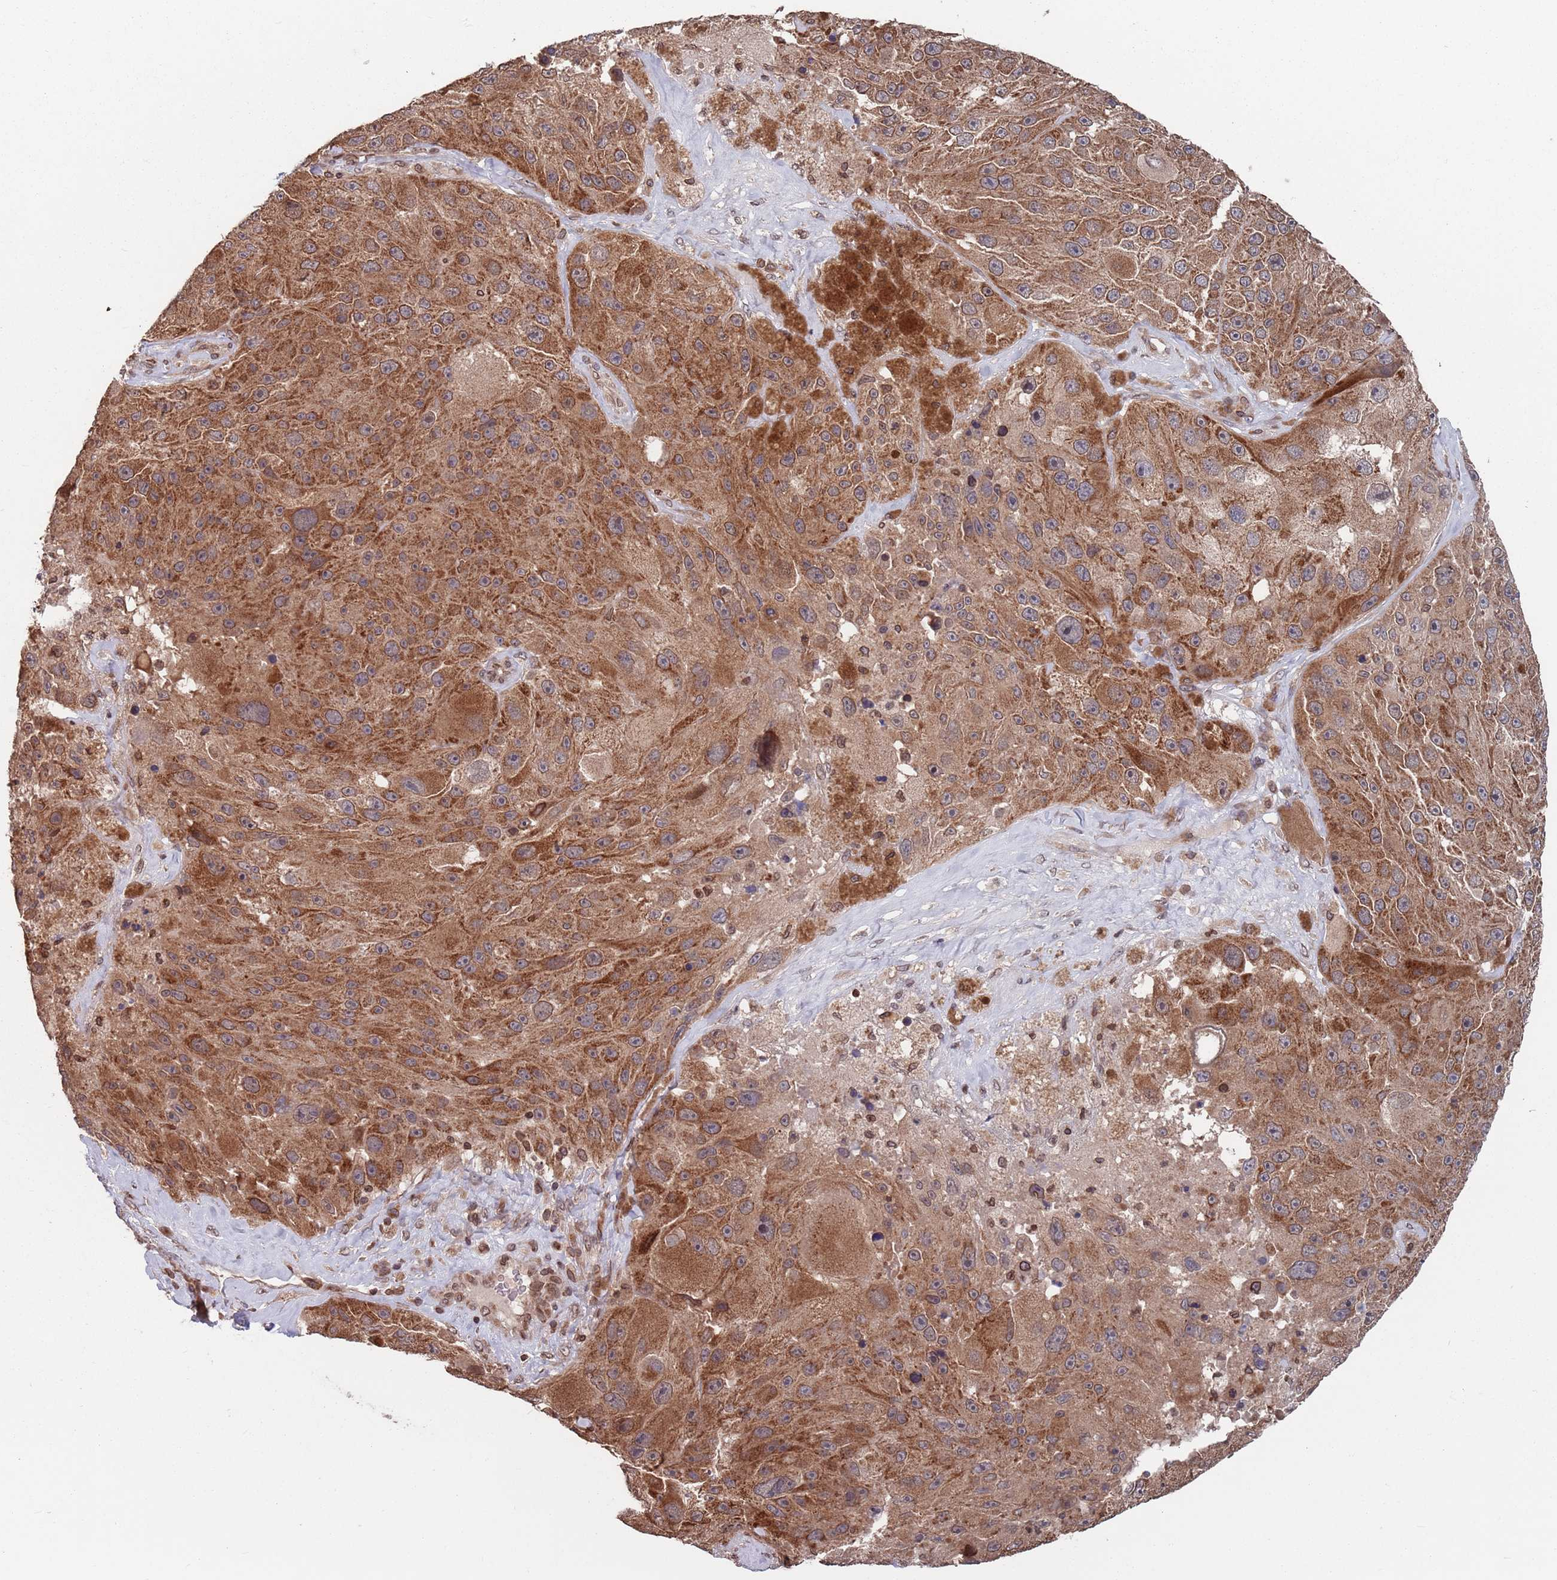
{"staining": {"intensity": "moderate", "quantity": ">75%", "location": "cytoplasmic/membranous"}, "tissue": "melanoma", "cell_type": "Tumor cells", "image_type": "cancer", "snomed": [{"axis": "morphology", "description": "Malignant melanoma, Metastatic site"}, {"axis": "topography", "description": "Lymph node"}], "caption": "IHC histopathology image of malignant melanoma (metastatic site) stained for a protein (brown), which displays medium levels of moderate cytoplasmic/membranous positivity in approximately >75% of tumor cells.", "gene": "SDHAF3", "patient": {"sex": "male", "age": 62}}